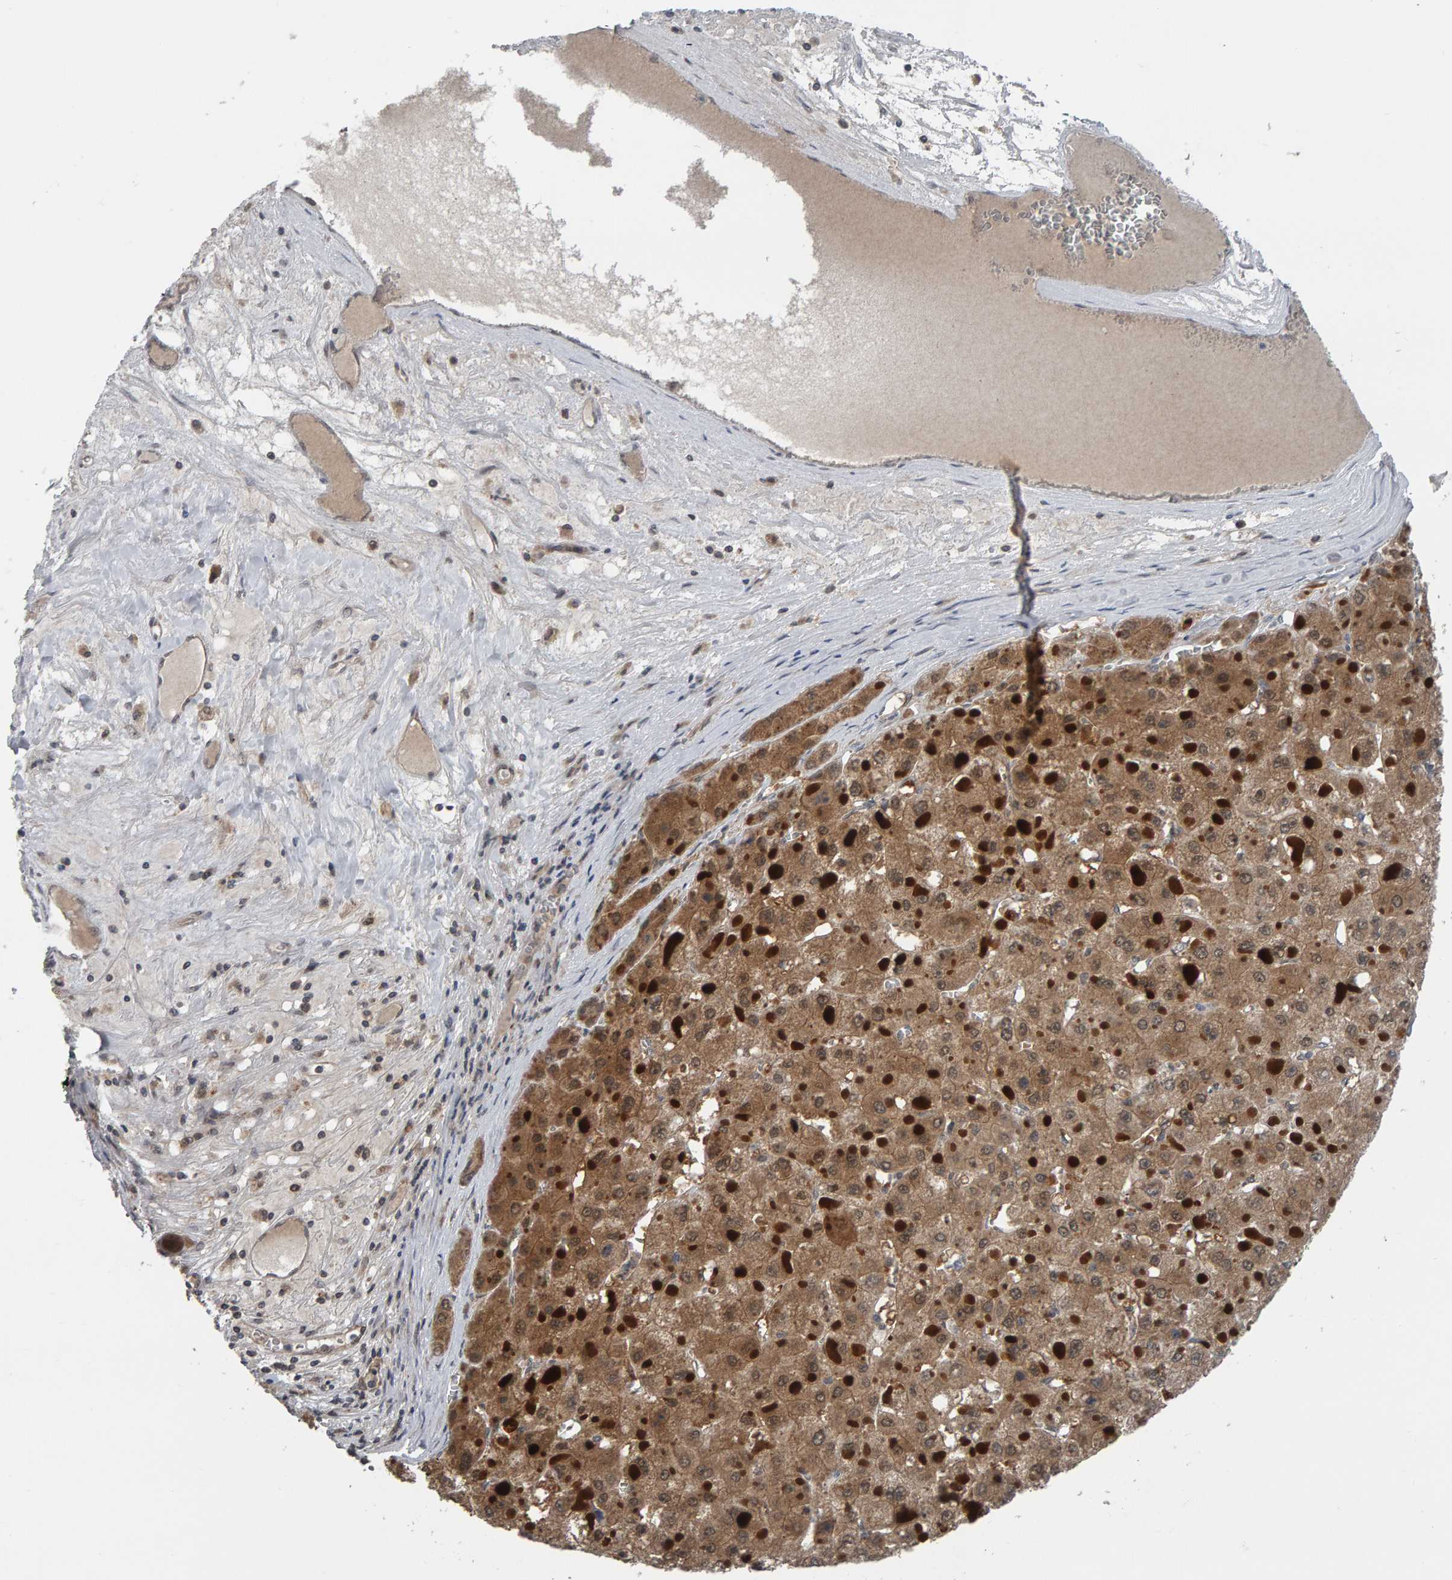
{"staining": {"intensity": "moderate", "quantity": ">75%", "location": "cytoplasmic/membranous"}, "tissue": "liver cancer", "cell_type": "Tumor cells", "image_type": "cancer", "snomed": [{"axis": "morphology", "description": "Carcinoma, Hepatocellular, NOS"}, {"axis": "topography", "description": "Liver"}], "caption": "Liver cancer stained with a brown dye reveals moderate cytoplasmic/membranous positive staining in about >75% of tumor cells.", "gene": "COASY", "patient": {"sex": "female", "age": 73}}